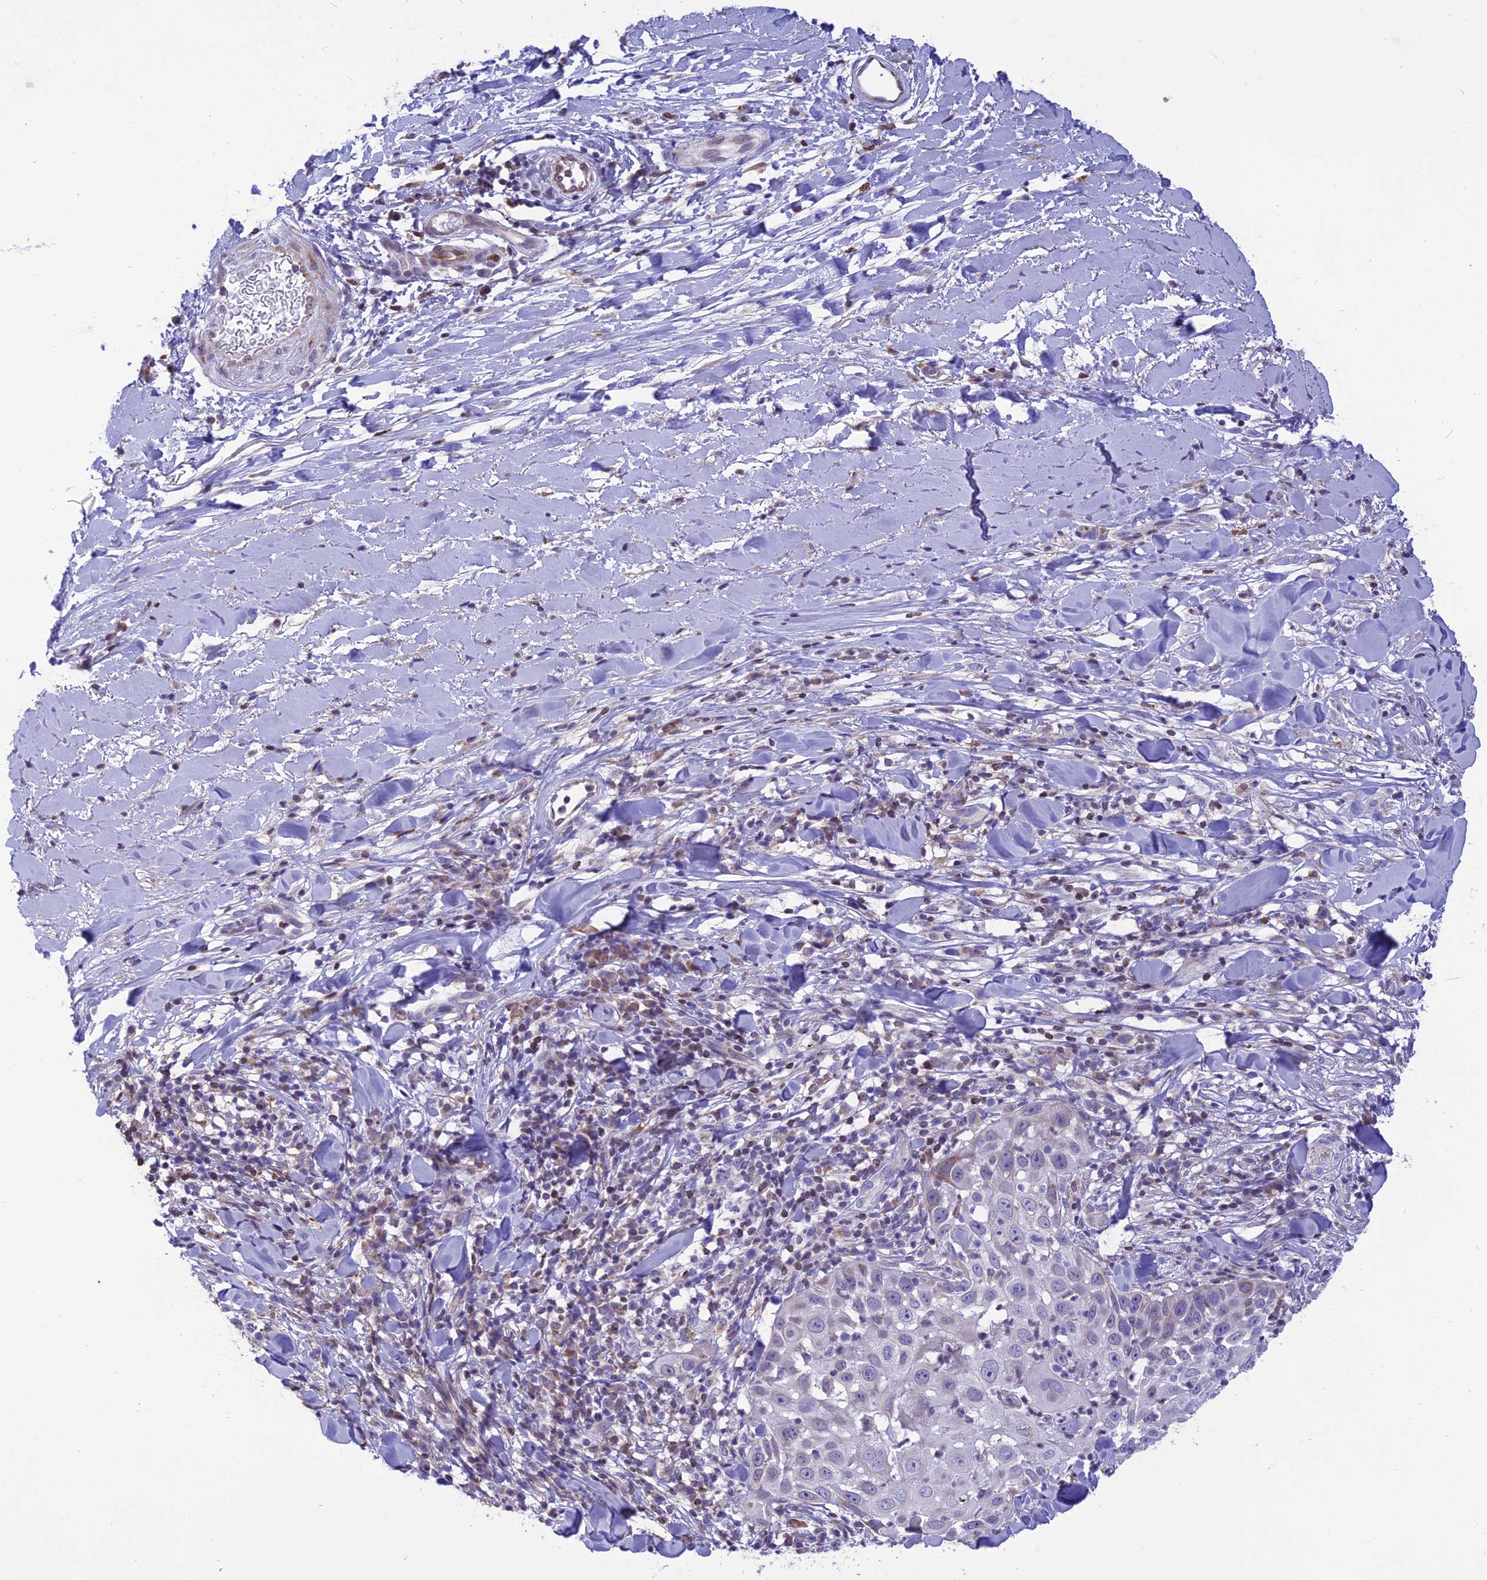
{"staining": {"intensity": "weak", "quantity": "<25%", "location": "cytoplasmic/membranous"}, "tissue": "skin cancer", "cell_type": "Tumor cells", "image_type": "cancer", "snomed": [{"axis": "morphology", "description": "Squamous cell carcinoma, NOS"}, {"axis": "topography", "description": "Skin"}], "caption": "Tumor cells are negative for protein expression in human skin cancer.", "gene": "DOC2B", "patient": {"sex": "female", "age": 44}}